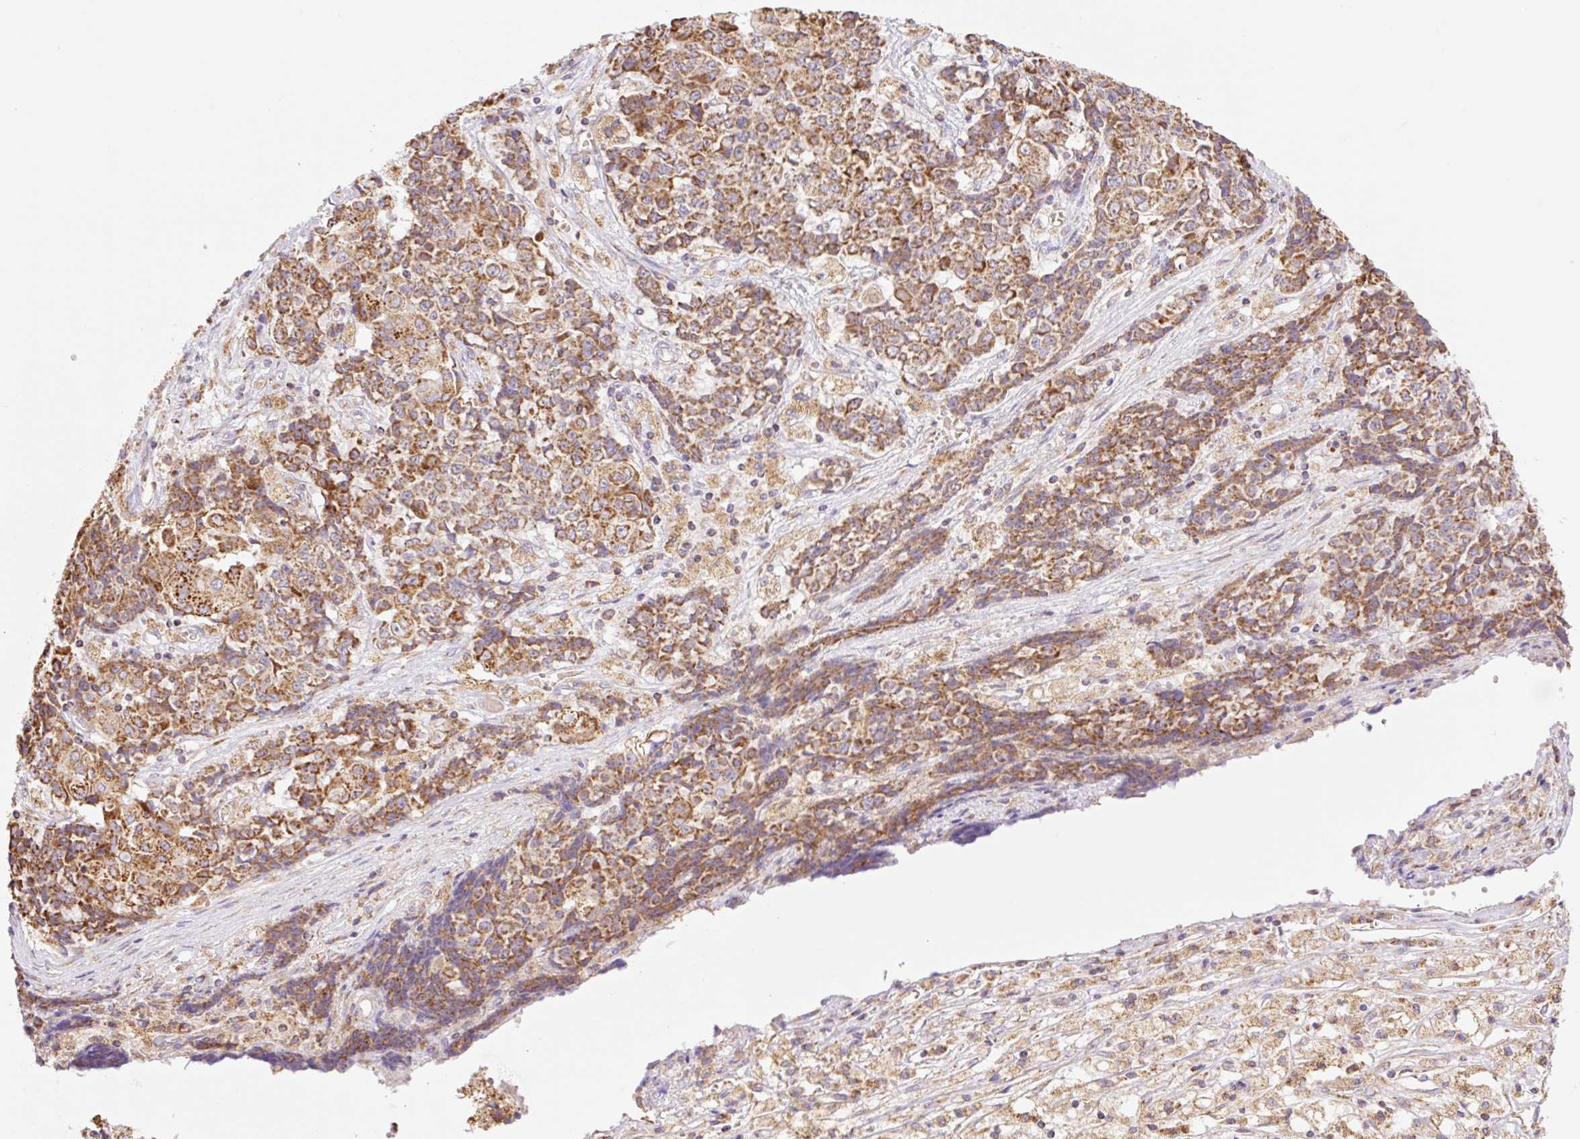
{"staining": {"intensity": "strong", "quantity": ">75%", "location": "cytoplasmic/membranous"}, "tissue": "ovarian cancer", "cell_type": "Tumor cells", "image_type": "cancer", "snomed": [{"axis": "morphology", "description": "Carcinoma, endometroid"}, {"axis": "topography", "description": "Ovary"}], "caption": "Ovarian cancer (endometroid carcinoma) was stained to show a protein in brown. There is high levels of strong cytoplasmic/membranous staining in approximately >75% of tumor cells.", "gene": "GOSR2", "patient": {"sex": "female", "age": 42}}